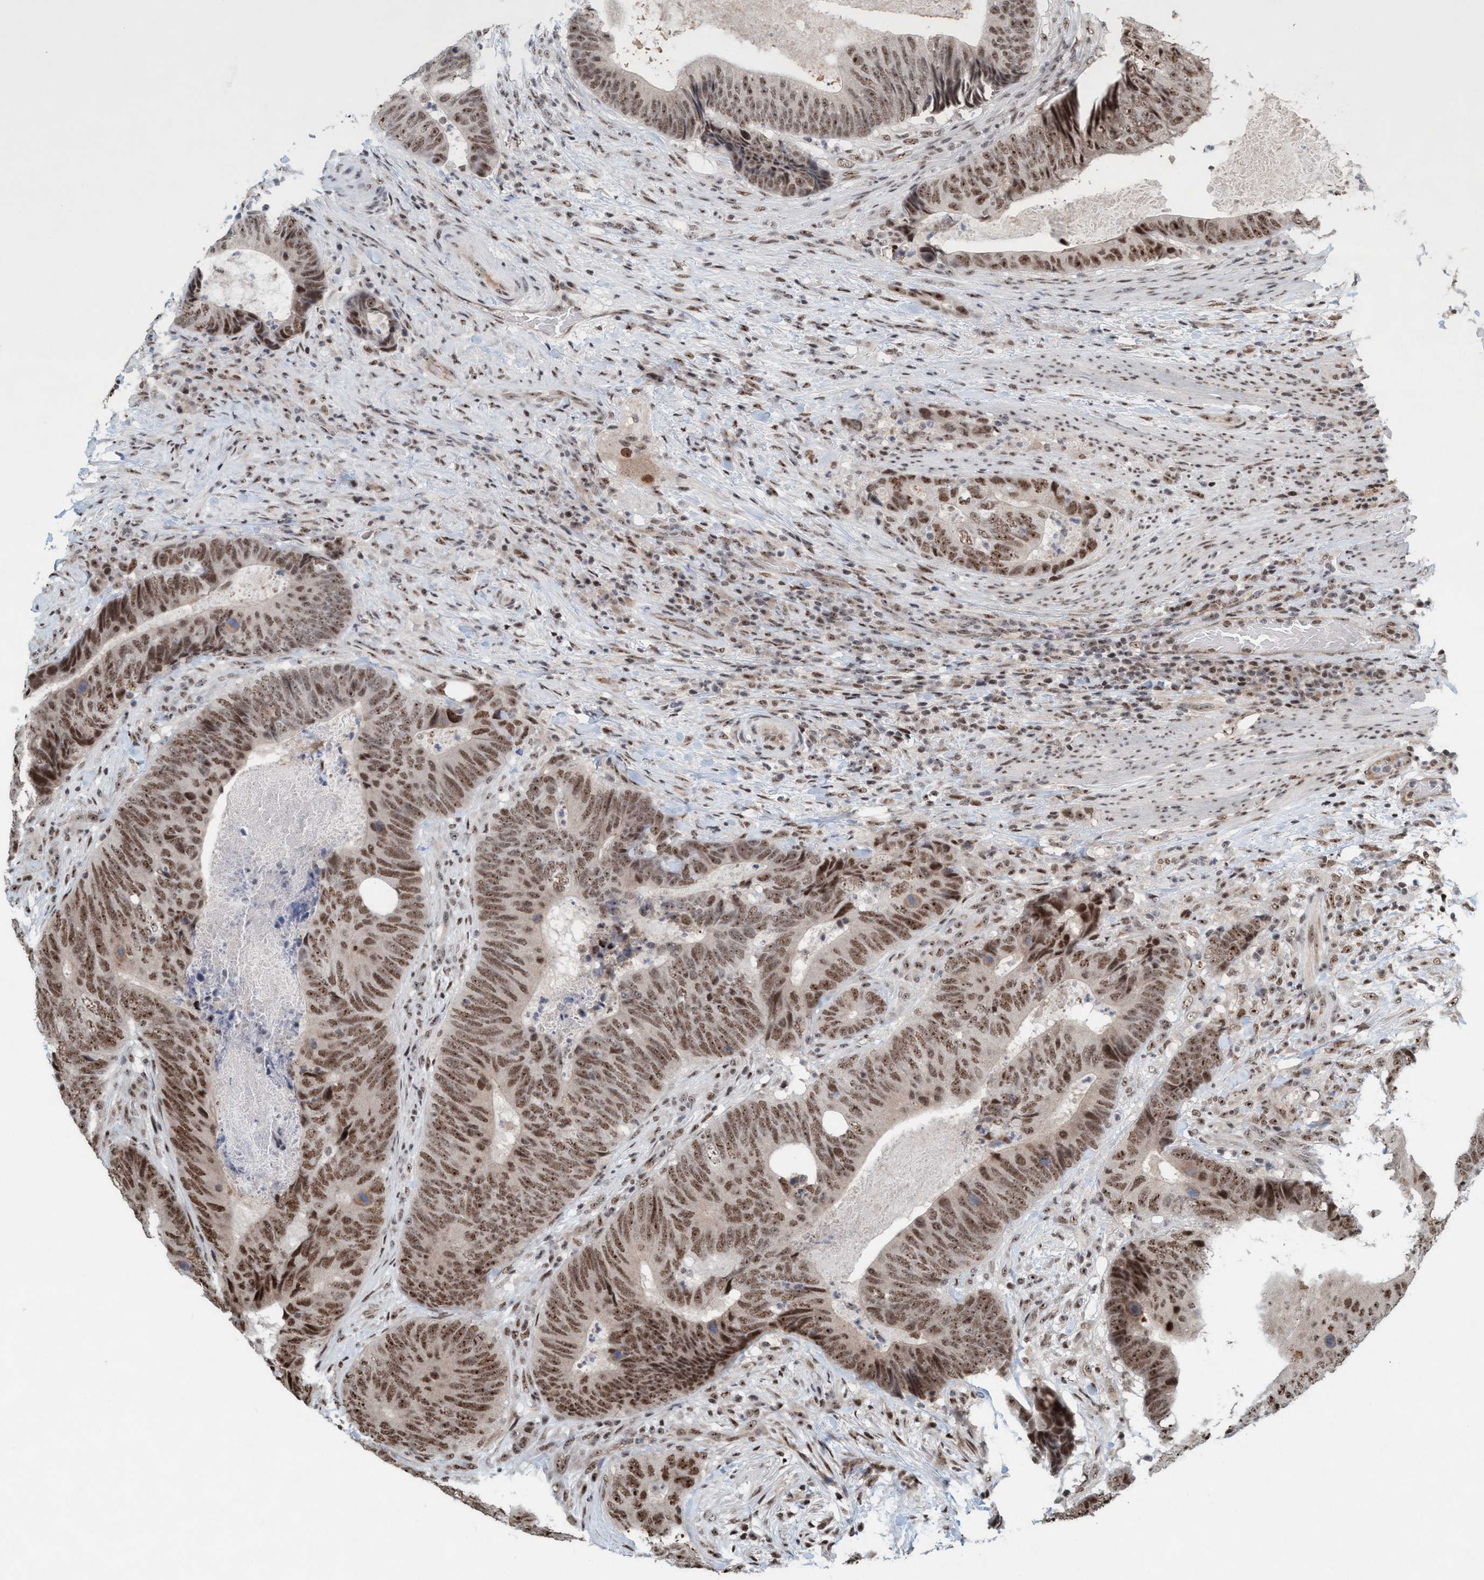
{"staining": {"intensity": "strong", "quantity": "25%-75%", "location": "nuclear"}, "tissue": "colorectal cancer", "cell_type": "Tumor cells", "image_type": "cancer", "snomed": [{"axis": "morphology", "description": "Adenocarcinoma, NOS"}, {"axis": "topography", "description": "Colon"}], "caption": "Human adenocarcinoma (colorectal) stained with a protein marker exhibits strong staining in tumor cells.", "gene": "SMCR8", "patient": {"sex": "male", "age": 56}}